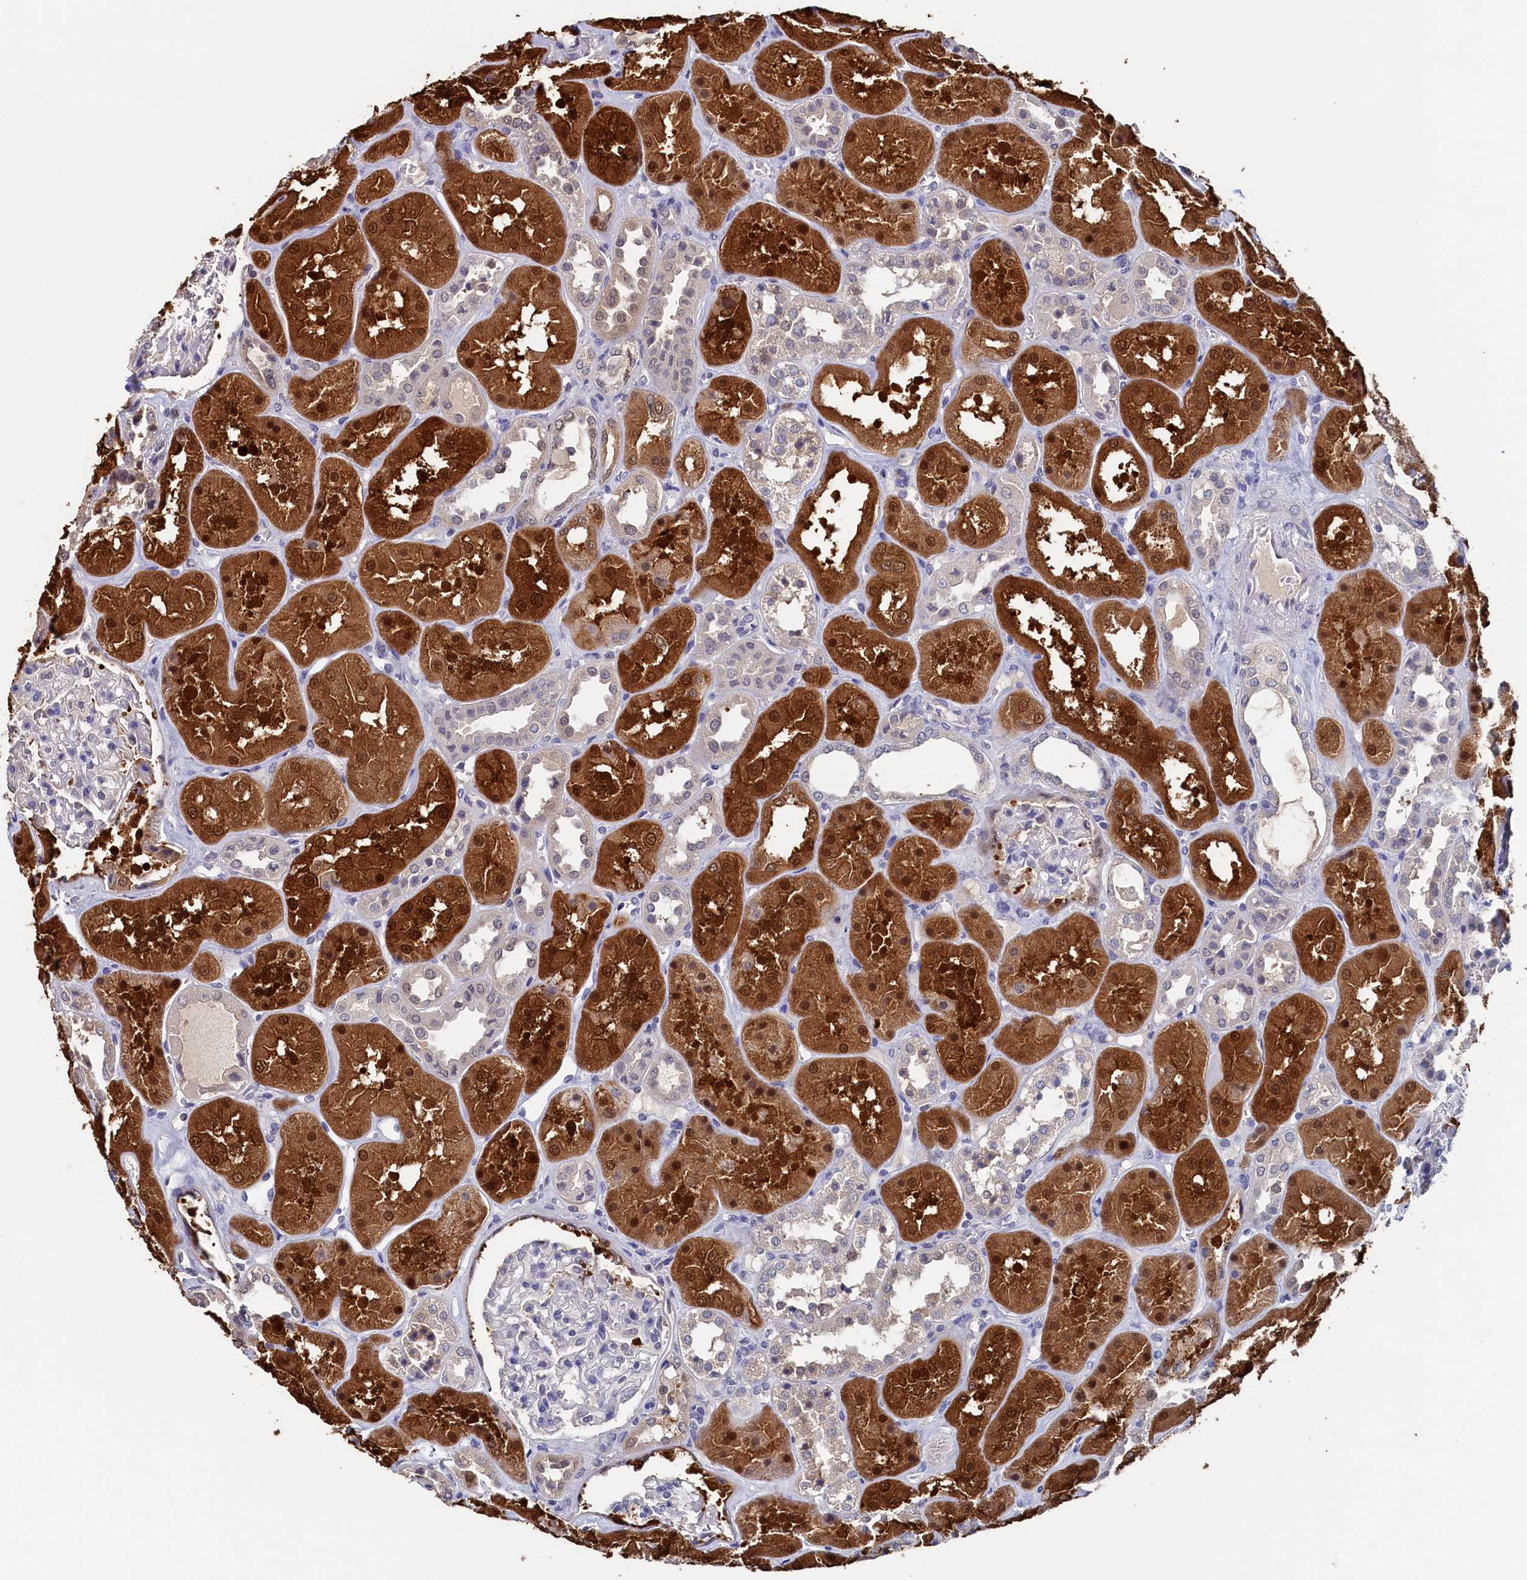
{"staining": {"intensity": "negative", "quantity": "none", "location": "none"}, "tissue": "kidney", "cell_type": "Cells in glomeruli", "image_type": "normal", "snomed": [{"axis": "morphology", "description": "Normal tissue, NOS"}, {"axis": "topography", "description": "Kidney"}], "caption": "An immunohistochemistry (IHC) photomicrograph of benign kidney is shown. There is no staining in cells in glomeruli of kidney. Nuclei are stained in blue.", "gene": "C11orf54", "patient": {"sex": "male", "age": 70}}